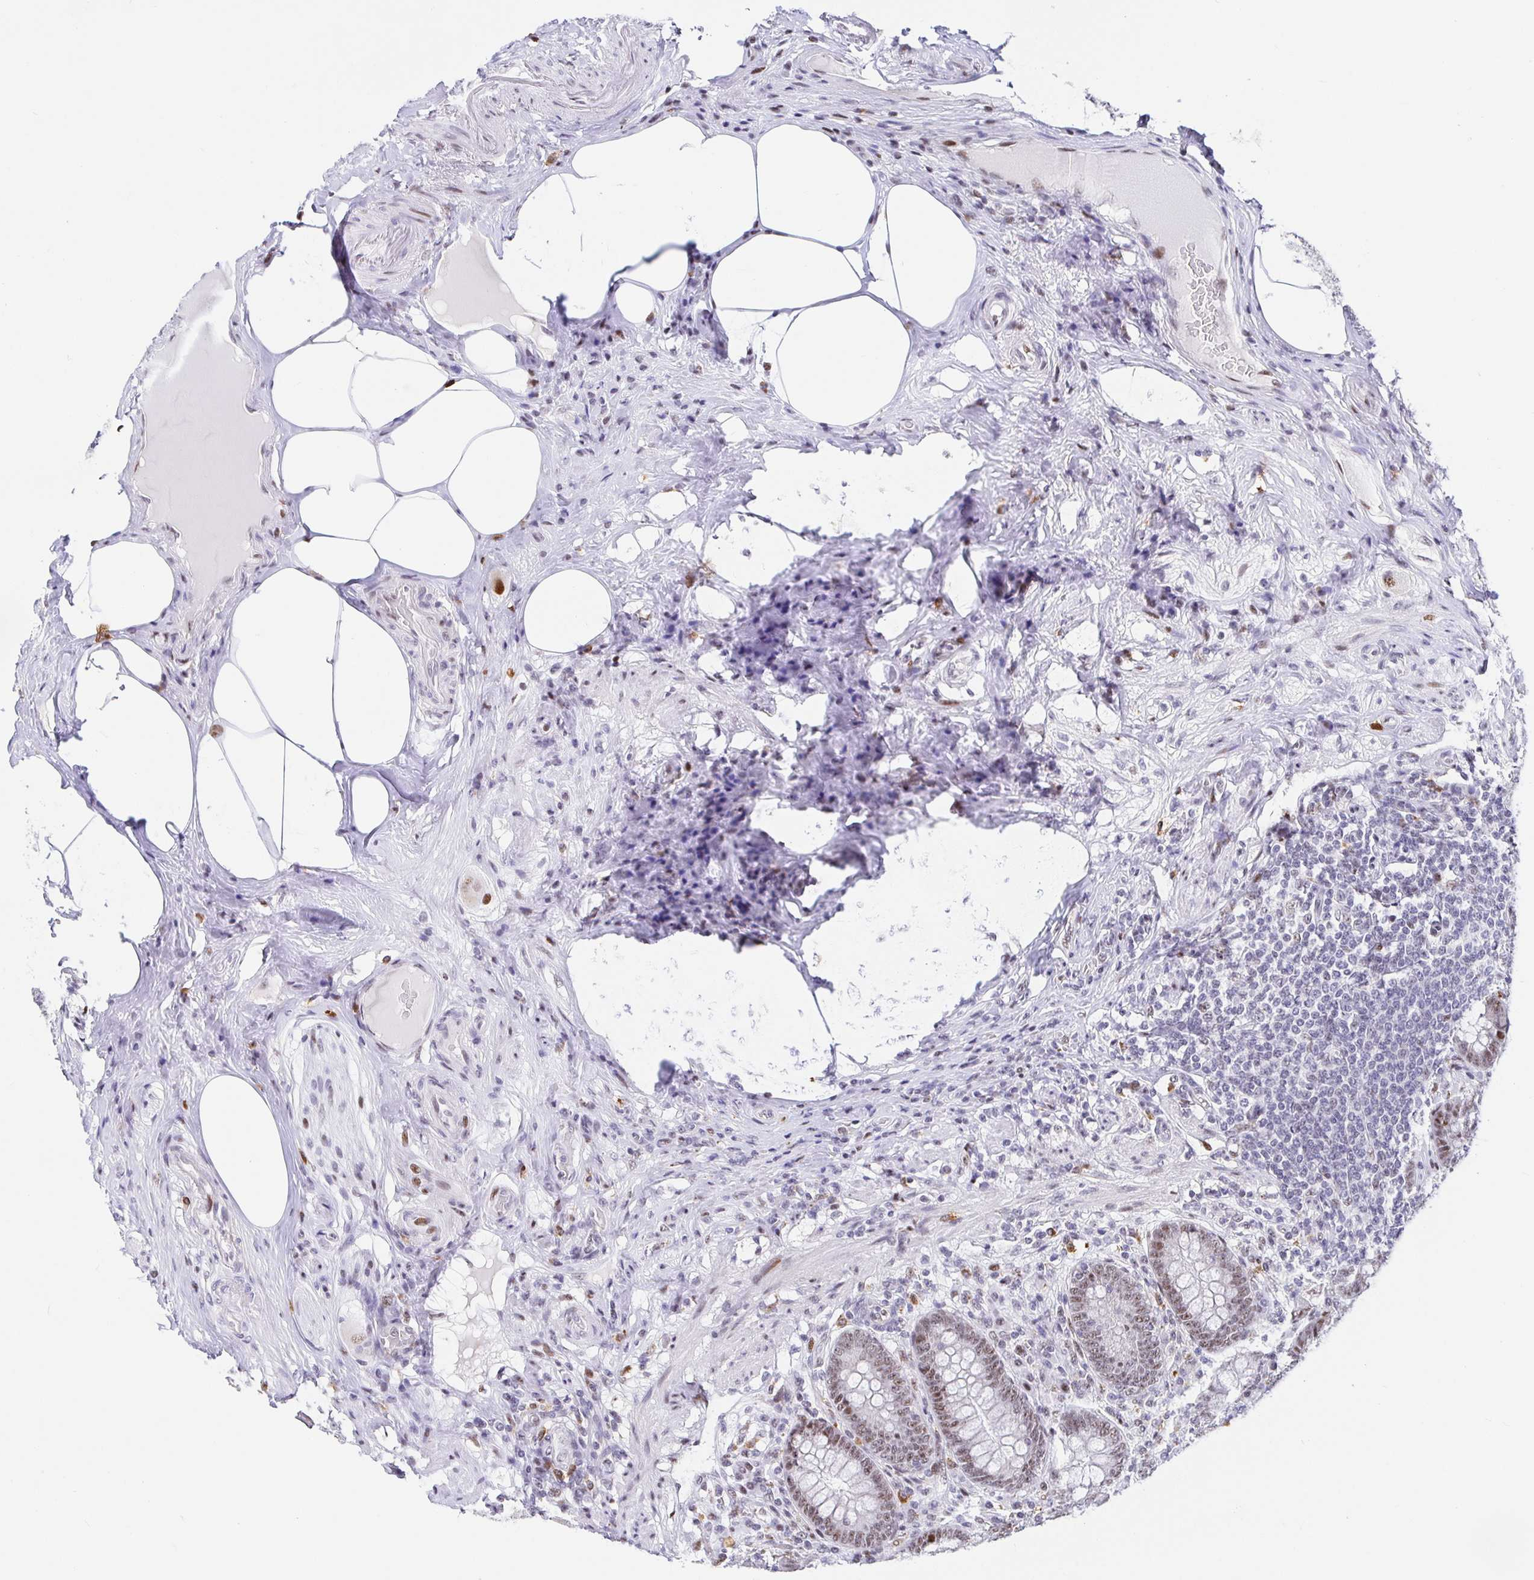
{"staining": {"intensity": "moderate", "quantity": ">75%", "location": "nuclear"}, "tissue": "appendix", "cell_type": "Glandular cells", "image_type": "normal", "snomed": [{"axis": "morphology", "description": "Normal tissue, NOS"}, {"axis": "topography", "description": "Appendix"}], "caption": "A high-resolution photomicrograph shows immunohistochemistry (IHC) staining of unremarkable appendix, which exhibits moderate nuclear staining in about >75% of glandular cells.", "gene": "SETD5", "patient": {"sex": "male", "age": 71}}